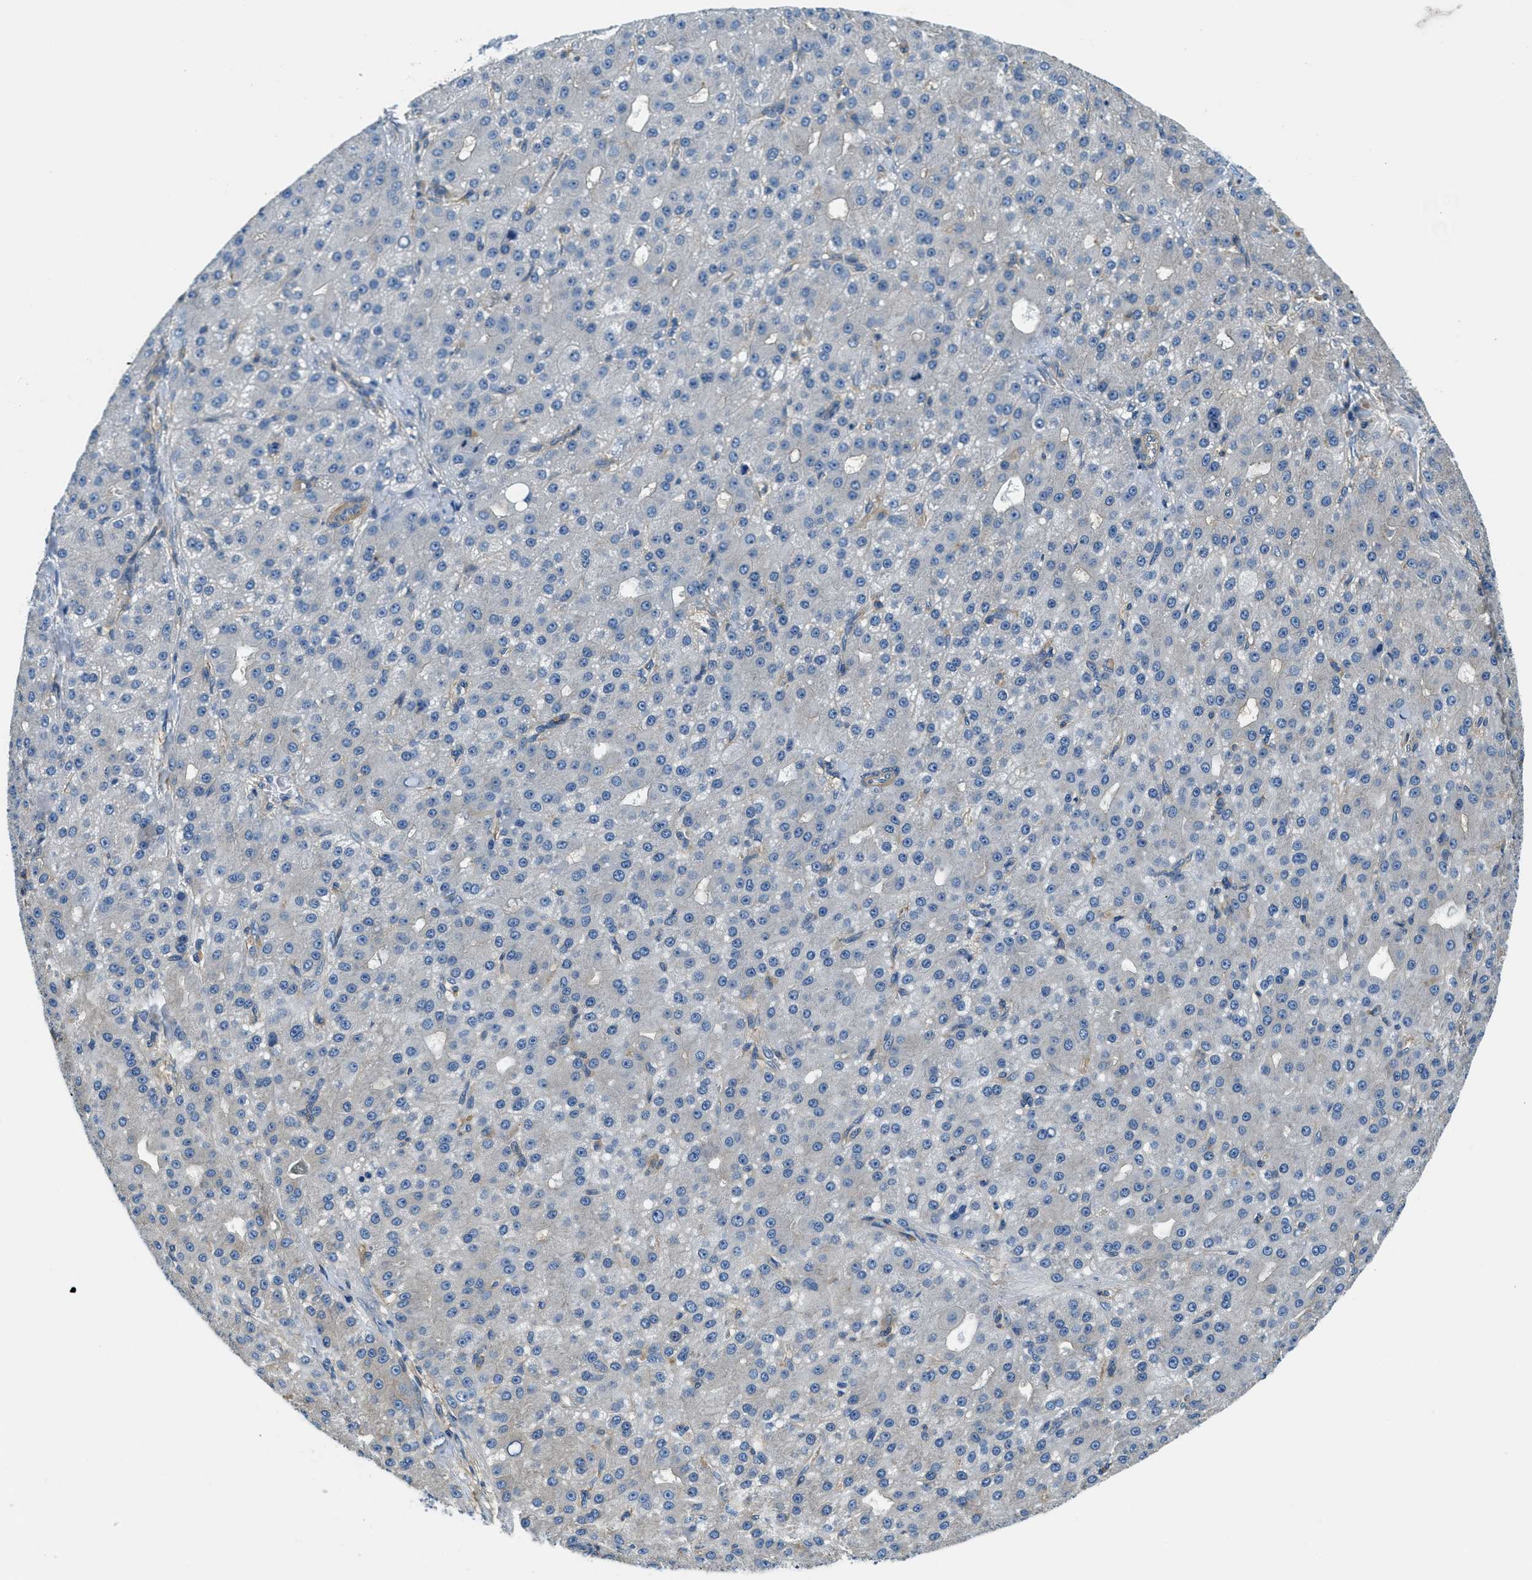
{"staining": {"intensity": "negative", "quantity": "none", "location": "none"}, "tissue": "liver cancer", "cell_type": "Tumor cells", "image_type": "cancer", "snomed": [{"axis": "morphology", "description": "Carcinoma, Hepatocellular, NOS"}, {"axis": "topography", "description": "Liver"}], "caption": "Liver cancer (hepatocellular carcinoma) was stained to show a protein in brown. There is no significant staining in tumor cells.", "gene": "TWF1", "patient": {"sex": "male", "age": 67}}